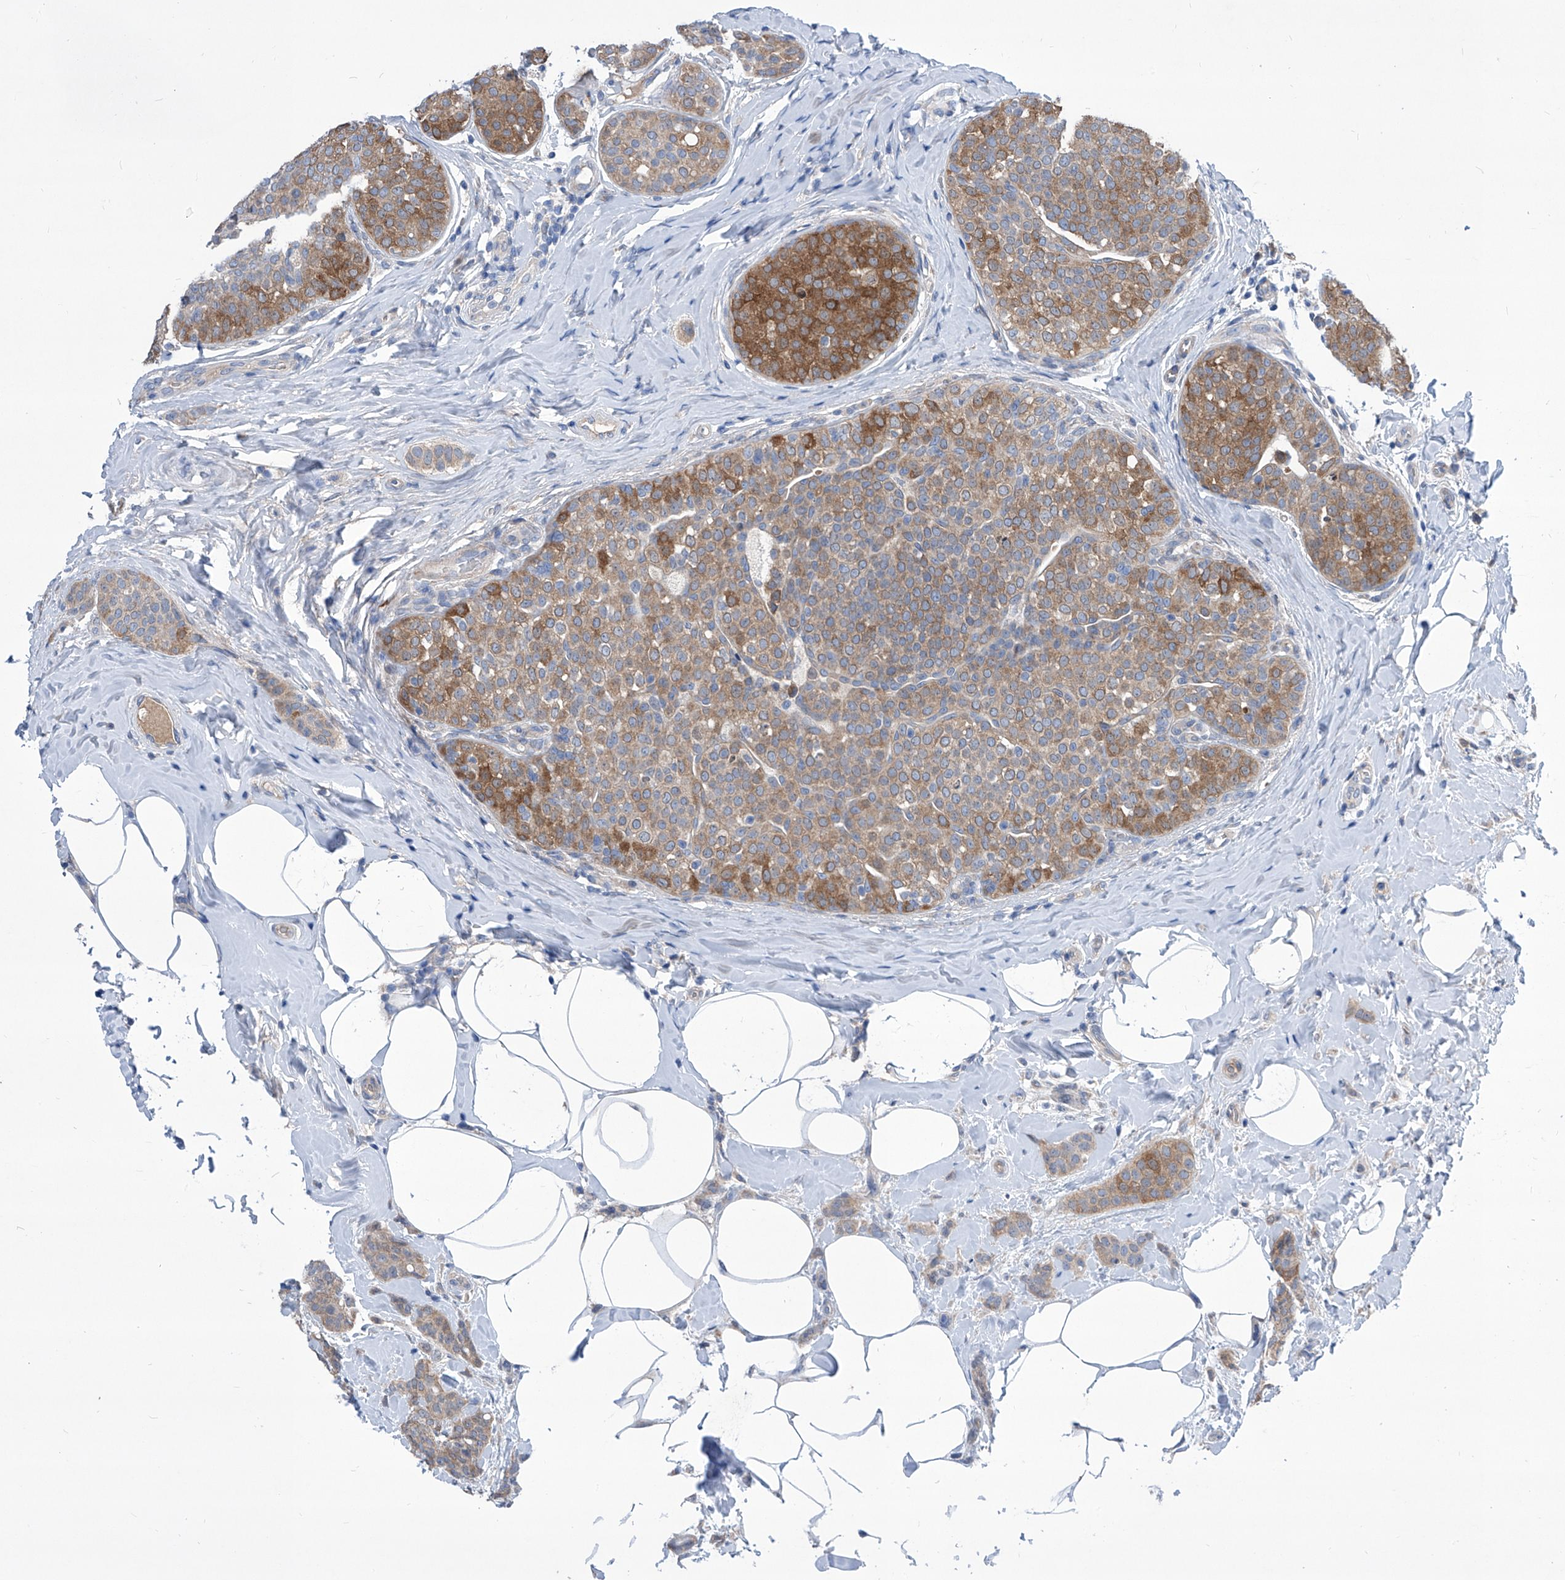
{"staining": {"intensity": "moderate", "quantity": "25%-75%", "location": "cytoplasmic/membranous"}, "tissue": "breast cancer", "cell_type": "Tumor cells", "image_type": "cancer", "snomed": [{"axis": "morphology", "description": "Lobular carcinoma, in situ"}, {"axis": "morphology", "description": "Lobular carcinoma"}, {"axis": "topography", "description": "Breast"}], "caption": "IHC photomicrograph of human lobular carcinoma in situ (breast) stained for a protein (brown), which exhibits medium levels of moderate cytoplasmic/membranous positivity in approximately 25%-75% of tumor cells.", "gene": "SRBD1", "patient": {"sex": "female", "age": 41}}